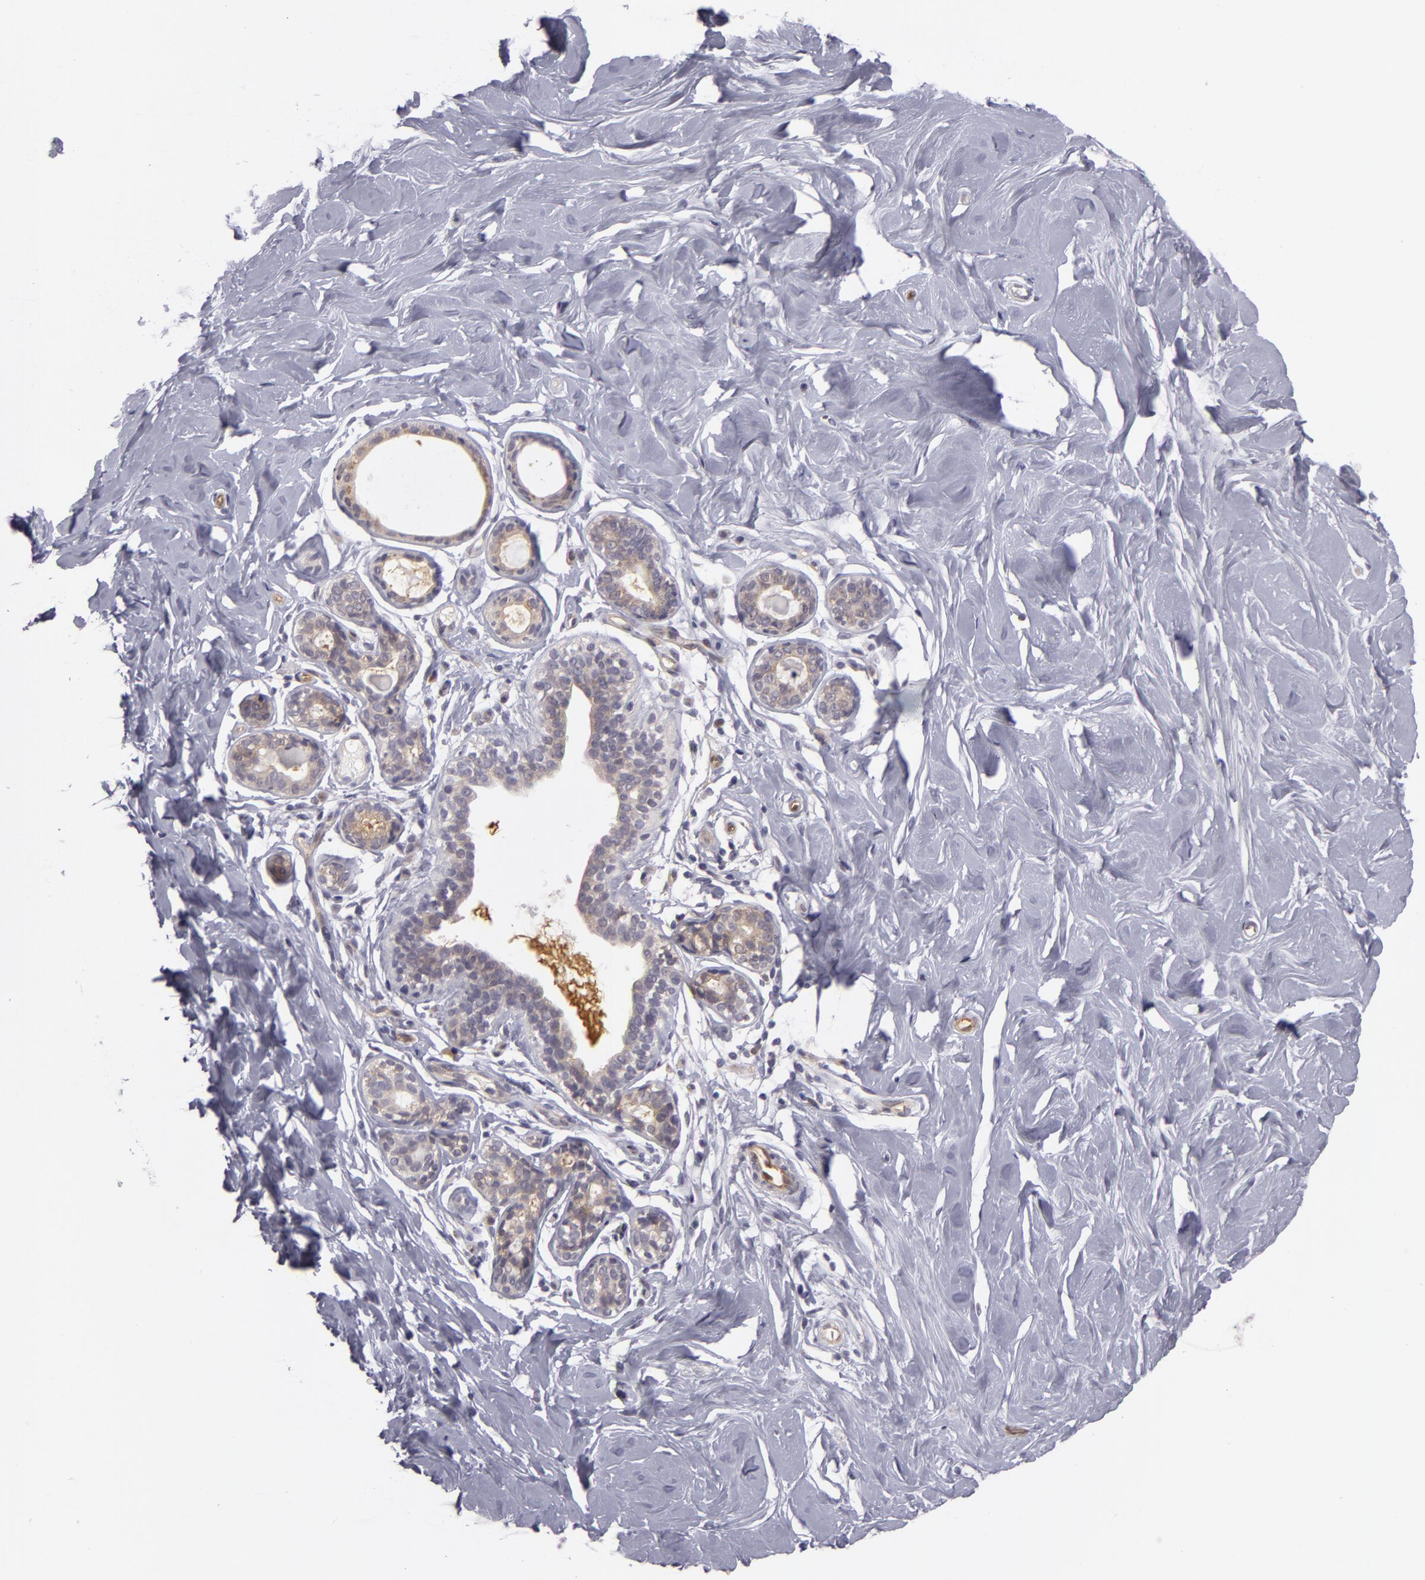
{"staining": {"intensity": "negative", "quantity": "none", "location": "none"}, "tissue": "breast", "cell_type": "Adipocytes", "image_type": "normal", "snomed": [{"axis": "morphology", "description": "Normal tissue, NOS"}, {"axis": "topography", "description": "Breast"}], "caption": "DAB immunohistochemical staining of normal human breast reveals no significant staining in adipocytes.", "gene": "ZNF229", "patient": {"sex": "female", "age": 44}}